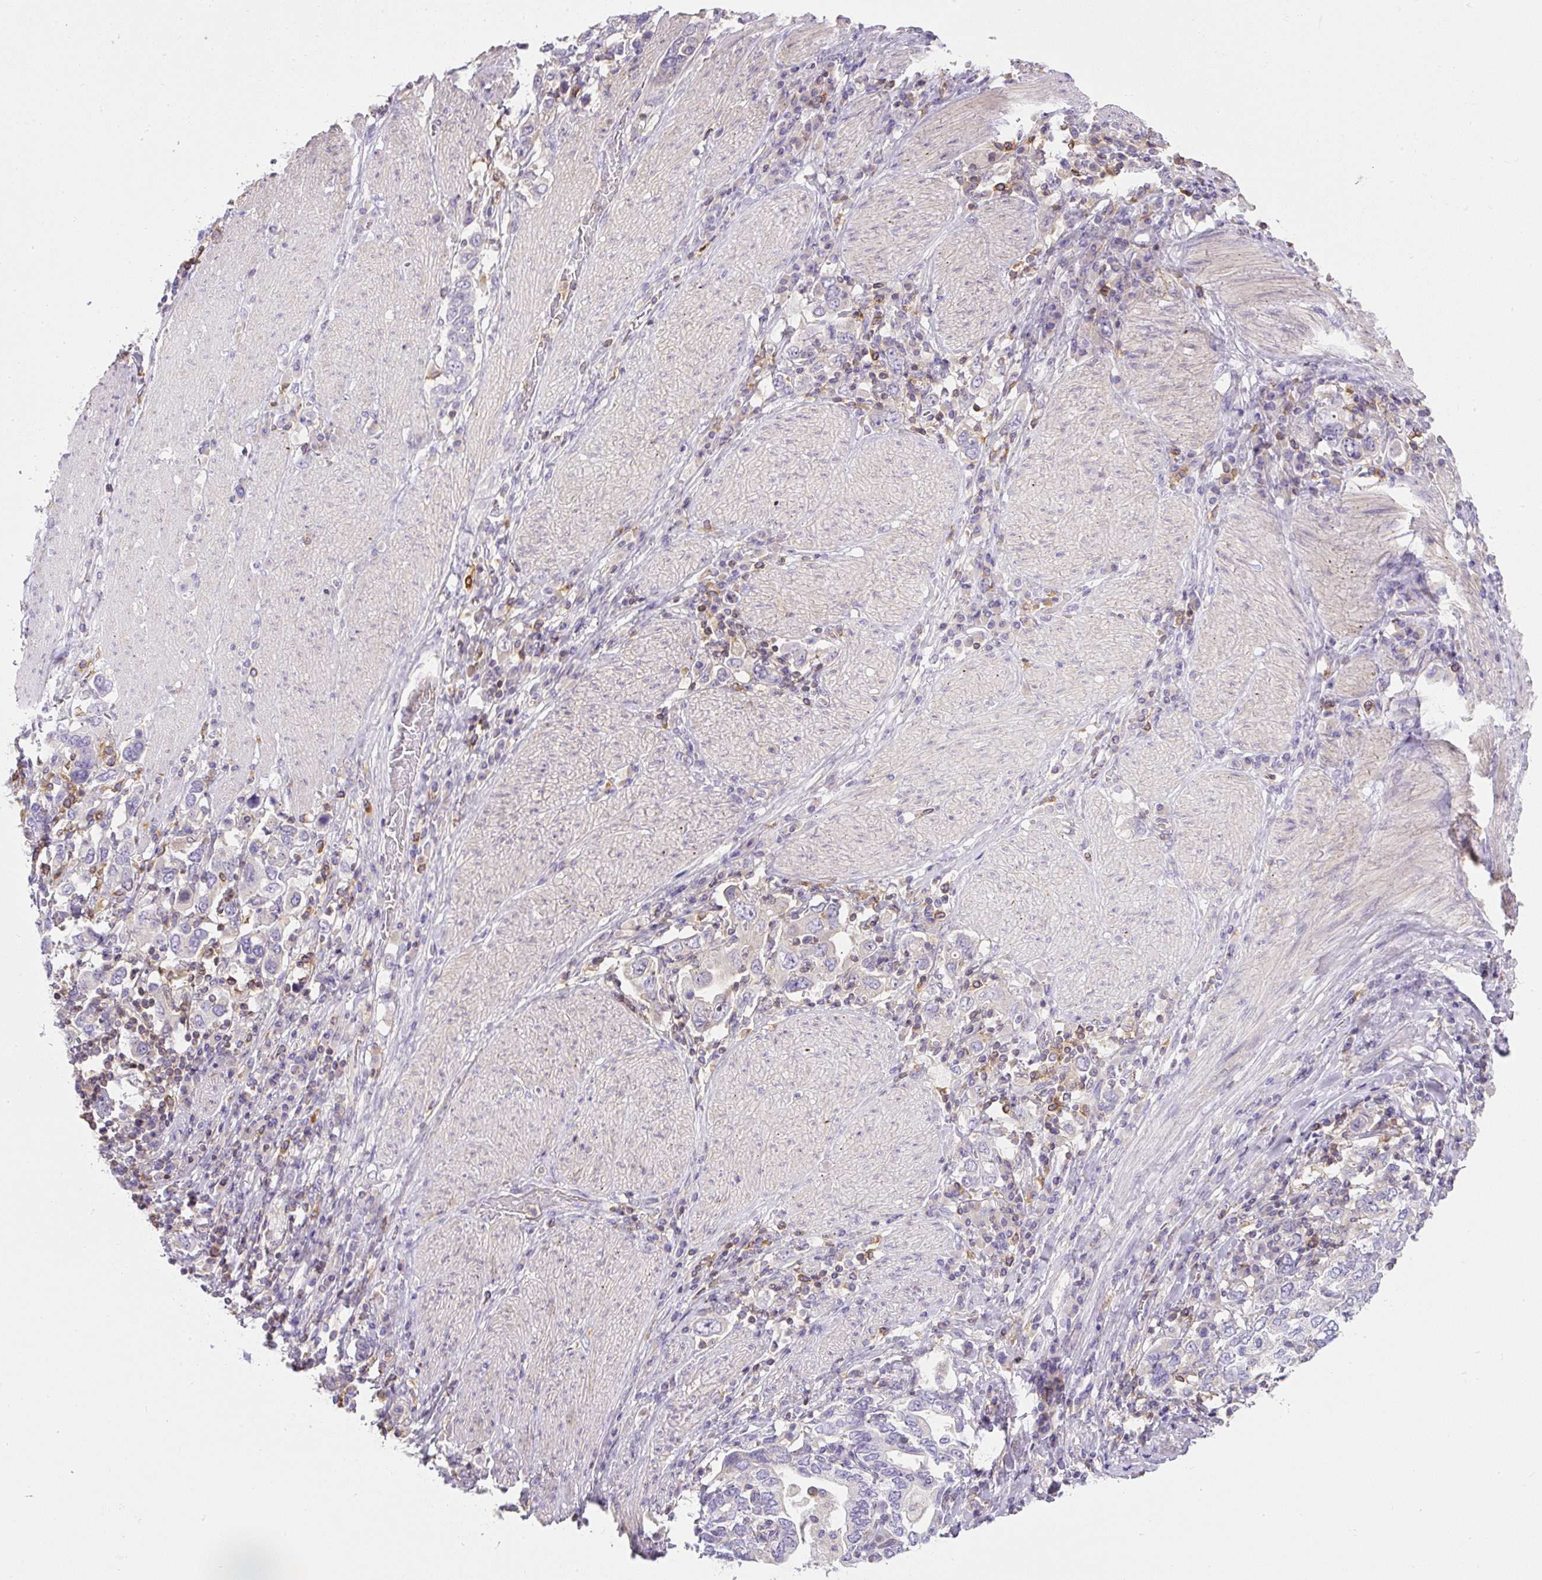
{"staining": {"intensity": "negative", "quantity": "none", "location": "none"}, "tissue": "stomach cancer", "cell_type": "Tumor cells", "image_type": "cancer", "snomed": [{"axis": "morphology", "description": "Adenocarcinoma, NOS"}, {"axis": "topography", "description": "Stomach, upper"}, {"axis": "topography", "description": "Stomach"}], "caption": "Immunohistochemistry of human stomach cancer (adenocarcinoma) demonstrates no positivity in tumor cells. The staining was performed using DAB to visualize the protein expression in brown, while the nuclei were stained in blue with hematoxylin (Magnification: 20x).", "gene": "PIP5KL1", "patient": {"sex": "male", "age": 62}}